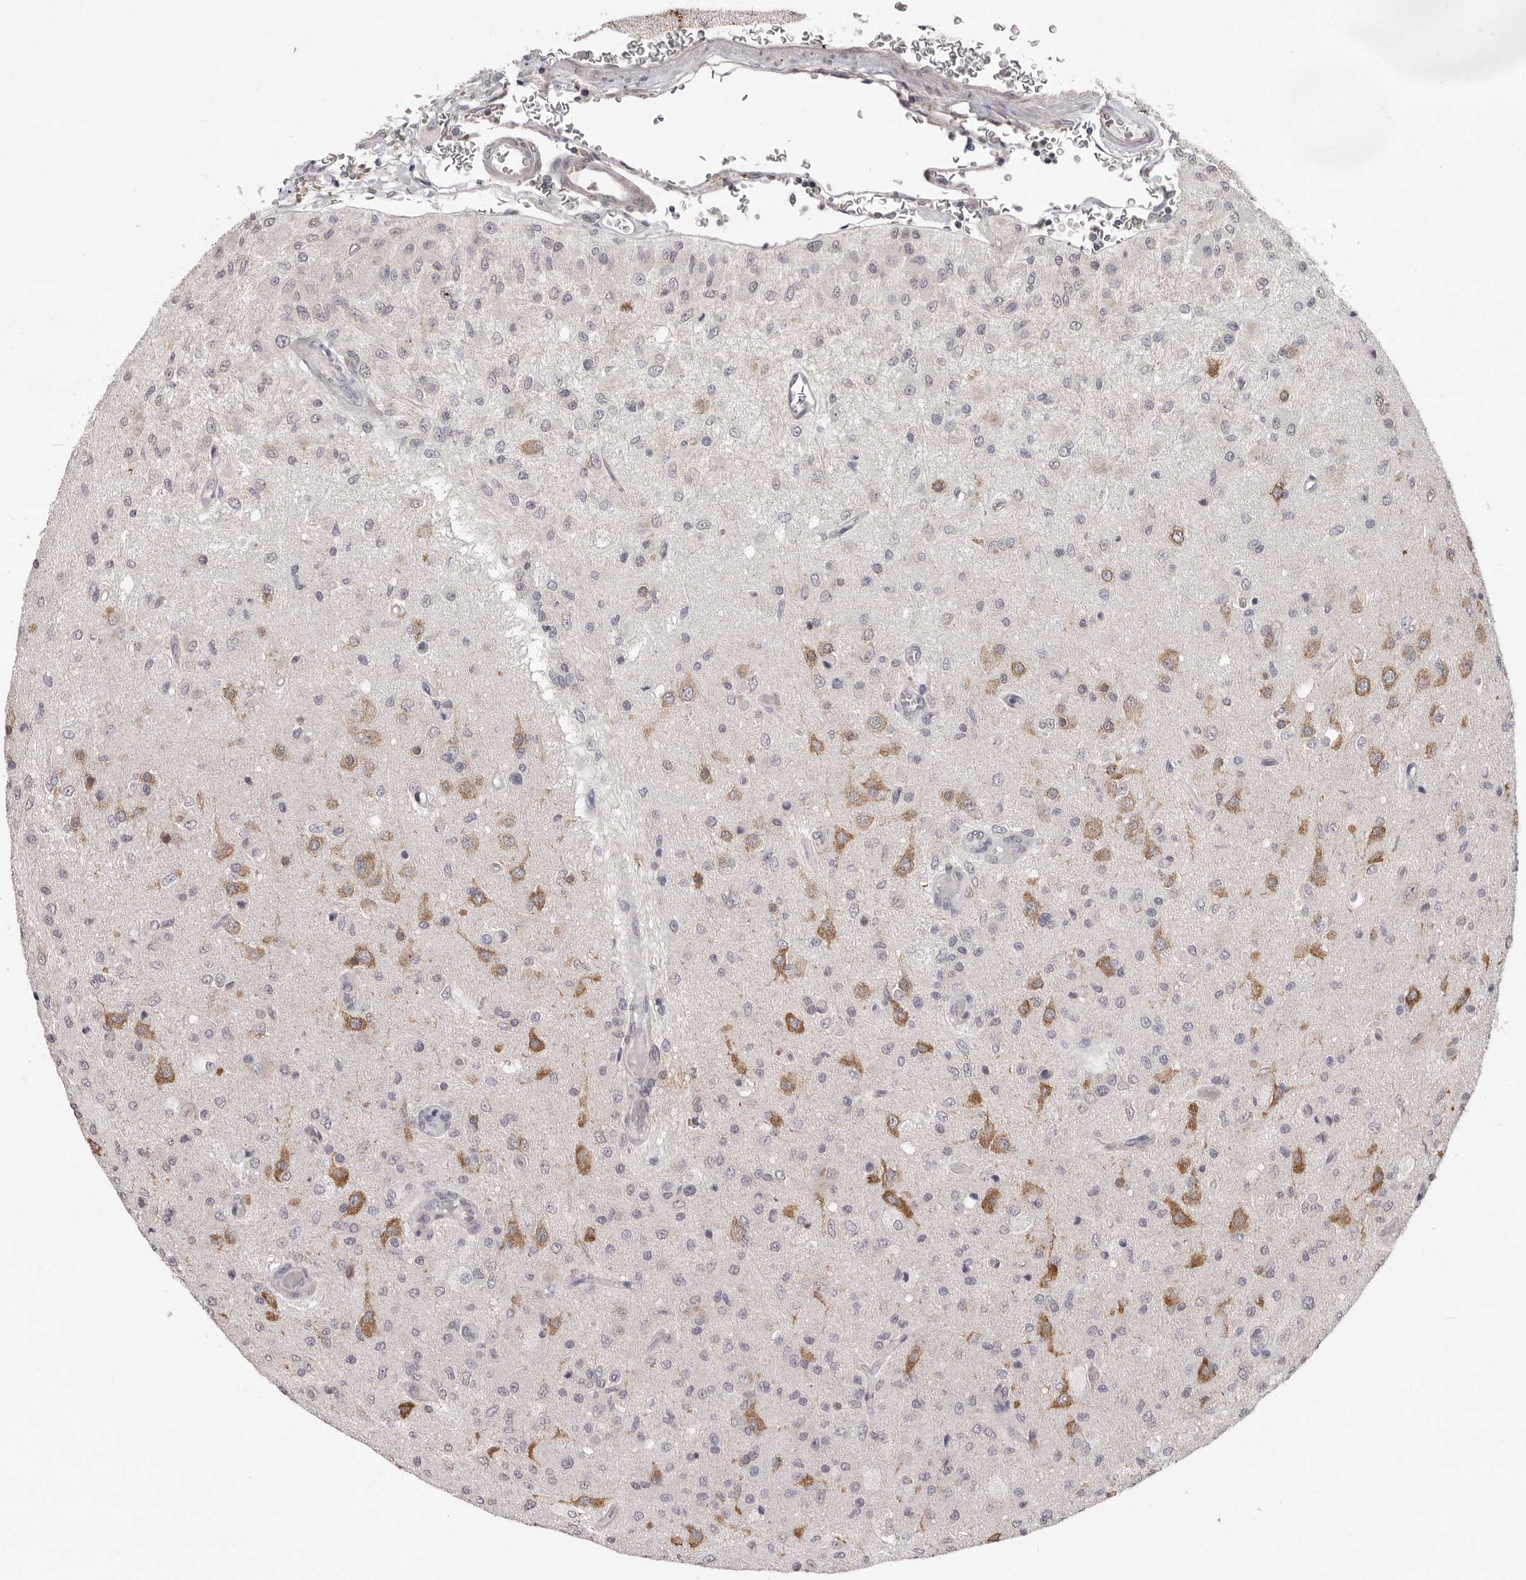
{"staining": {"intensity": "negative", "quantity": "none", "location": "none"}, "tissue": "glioma", "cell_type": "Tumor cells", "image_type": "cancer", "snomed": [{"axis": "morphology", "description": "Normal tissue, NOS"}, {"axis": "morphology", "description": "Glioma, malignant, High grade"}, {"axis": "topography", "description": "Cerebral cortex"}], "caption": "Protein analysis of glioma shows no significant expression in tumor cells. (DAB (3,3'-diaminobenzidine) immunohistochemistry (IHC), high magnification).", "gene": "LINGO2", "patient": {"sex": "male", "age": 77}}